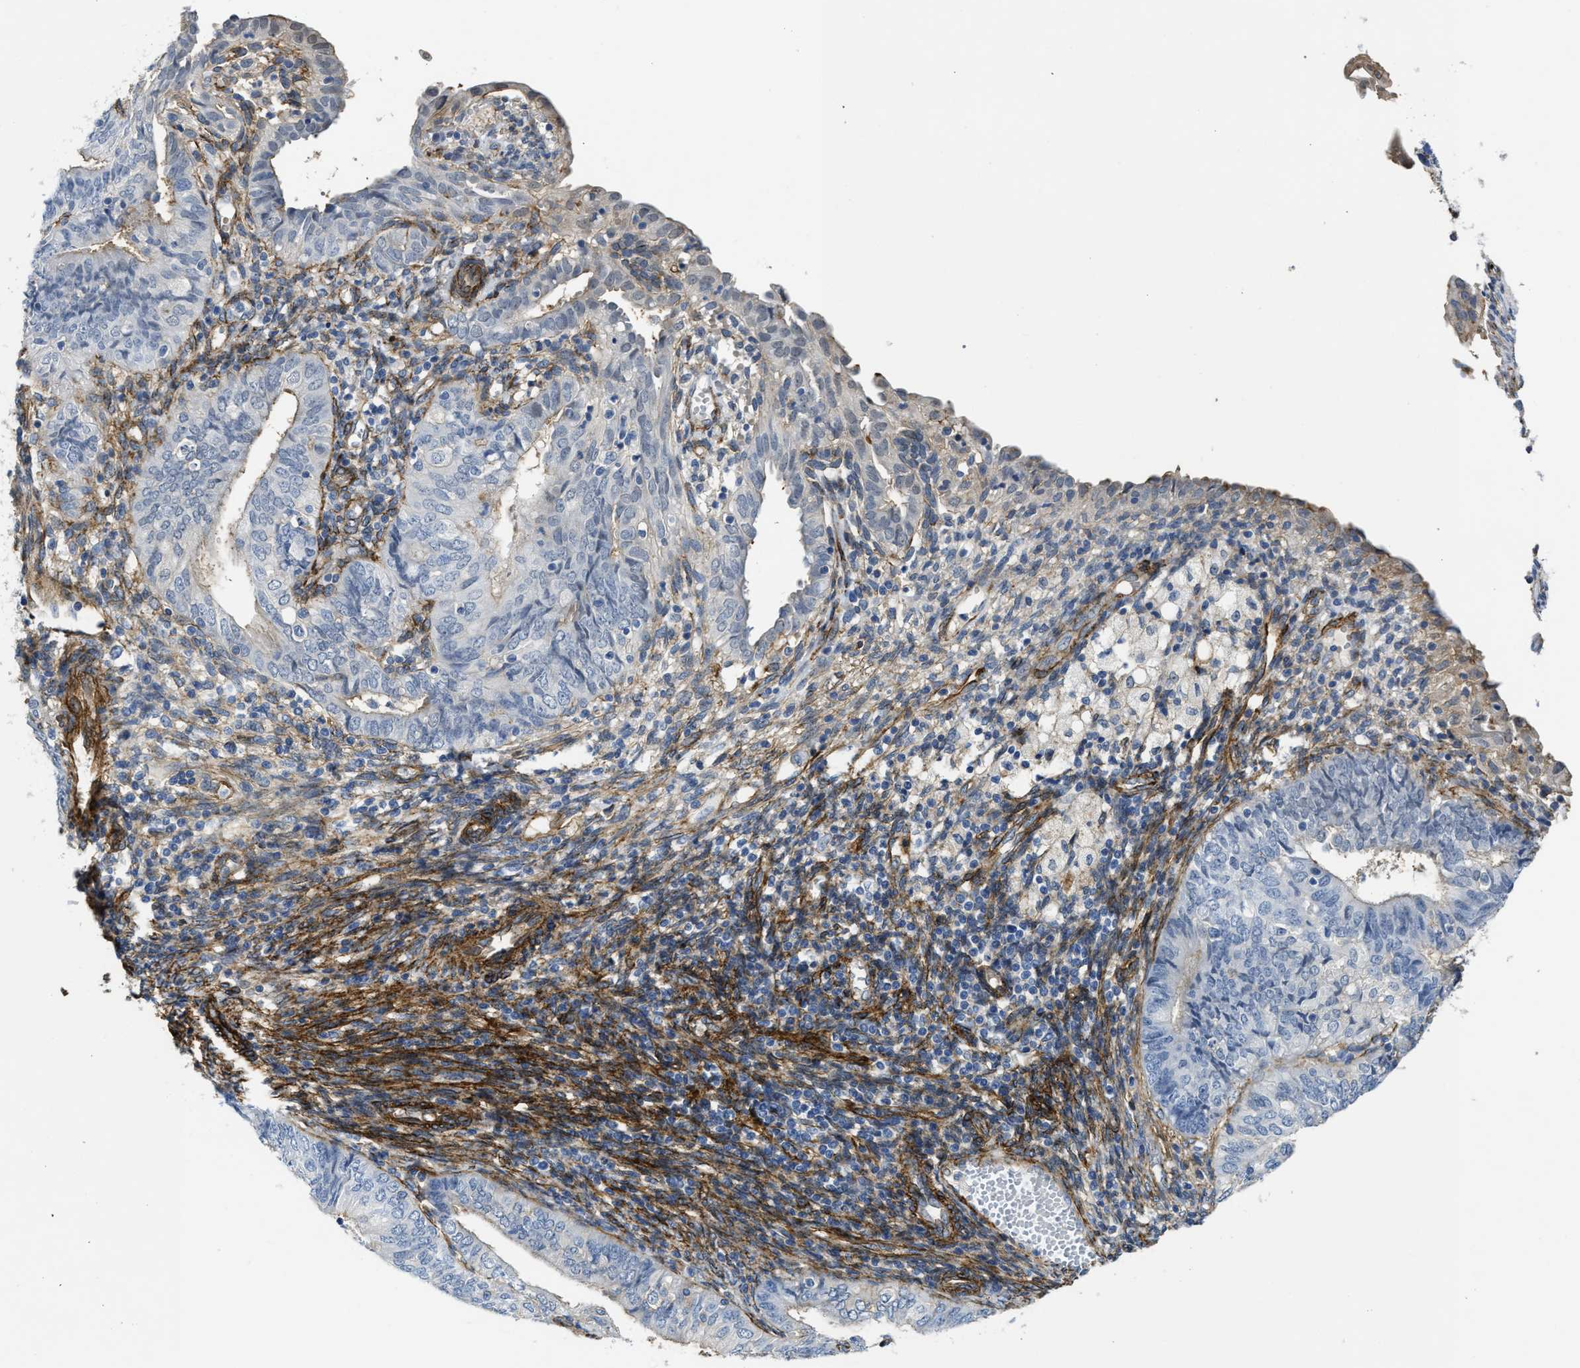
{"staining": {"intensity": "negative", "quantity": "none", "location": "none"}, "tissue": "endometrial cancer", "cell_type": "Tumor cells", "image_type": "cancer", "snomed": [{"axis": "morphology", "description": "Adenocarcinoma, NOS"}, {"axis": "topography", "description": "Endometrium"}], "caption": "High power microscopy image of an immunohistochemistry (IHC) image of endometrial adenocarcinoma, revealing no significant positivity in tumor cells. (Stains: DAB immunohistochemistry (IHC) with hematoxylin counter stain, Microscopy: brightfield microscopy at high magnification).", "gene": "NAB1", "patient": {"sex": "female", "age": 58}}